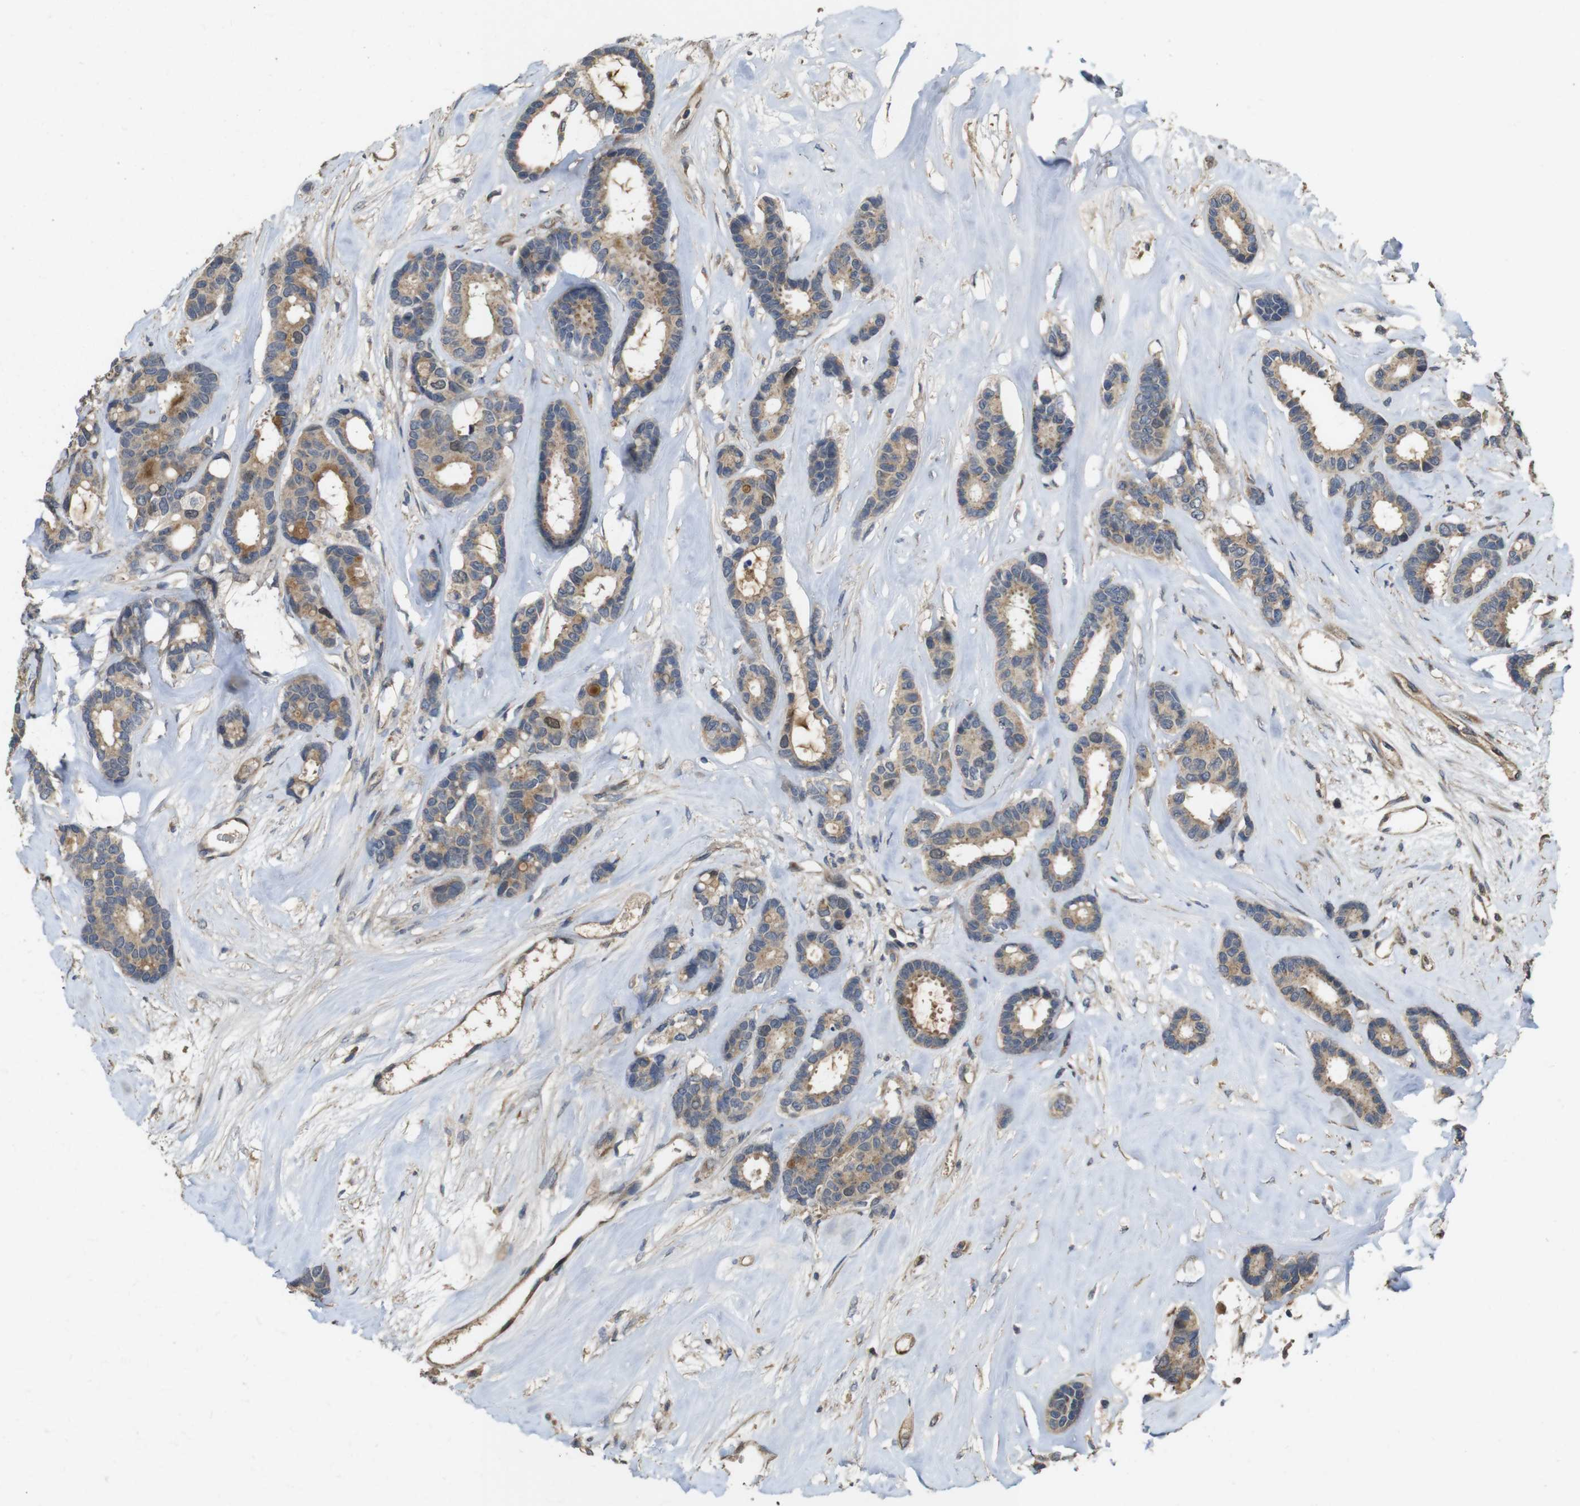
{"staining": {"intensity": "moderate", "quantity": ">75%", "location": "cytoplasmic/membranous"}, "tissue": "breast cancer", "cell_type": "Tumor cells", "image_type": "cancer", "snomed": [{"axis": "morphology", "description": "Duct carcinoma"}, {"axis": "topography", "description": "Breast"}], "caption": "Breast cancer (infiltrating ductal carcinoma) stained for a protein exhibits moderate cytoplasmic/membranous positivity in tumor cells.", "gene": "PCDHB10", "patient": {"sex": "female", "age": 87}}